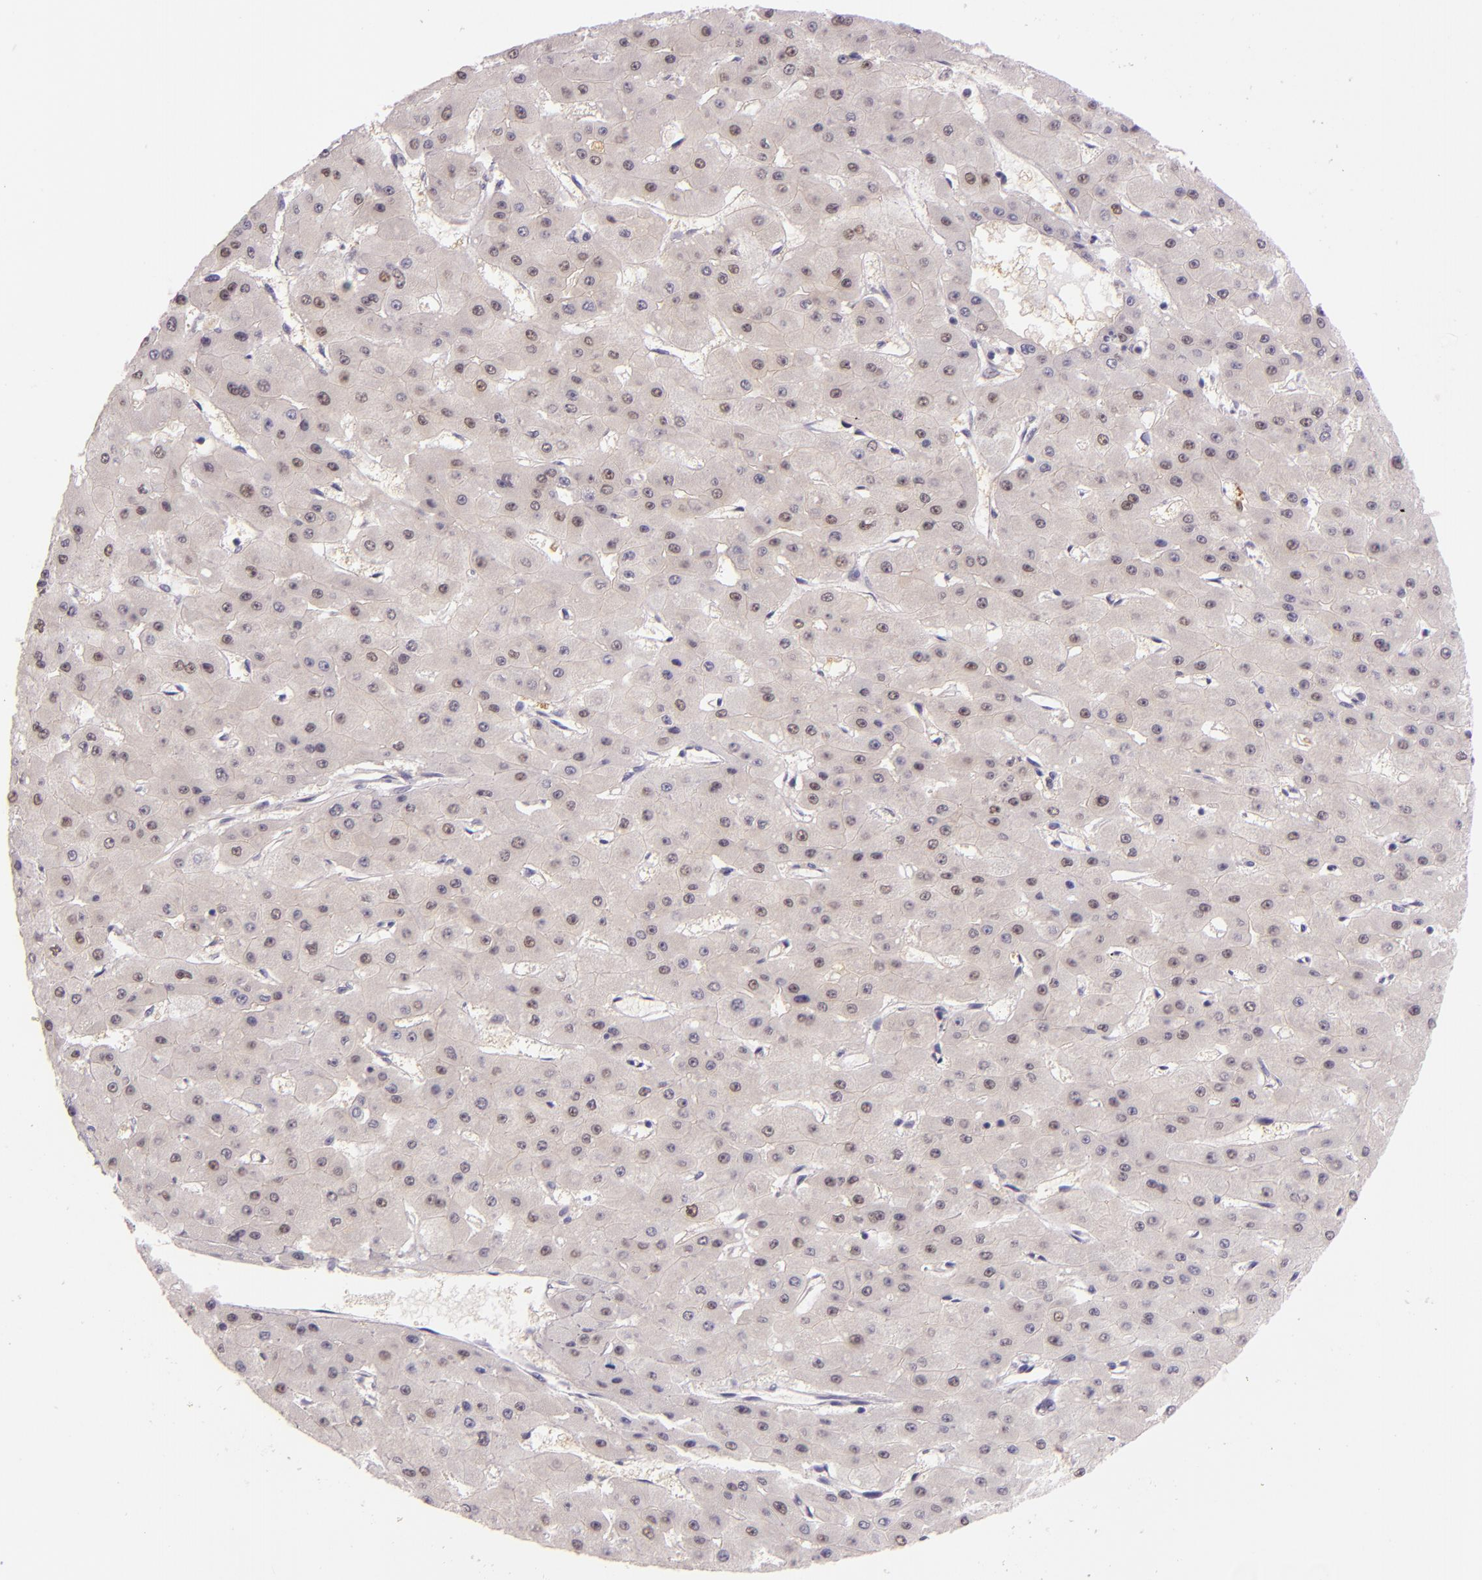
{"staining": {"intensity": "weak", "quantity": "<25%", "location": "nuclear"}, "tissue": "liver cancer", "cell_type": "Tumor cells", "image_type": "cancer", "snomed": [{"axis": "morphology", "description": "Carcinoma, Hepatocellular, NOS"}, {"axis": "topography", "description": "Liver"}], "caption": "Liver cancer was stained to show a protein in brown. There is no significant staining in tumor cells.", "gene": "HSPA8", "patient": {"sex": "female", "age": 52}}